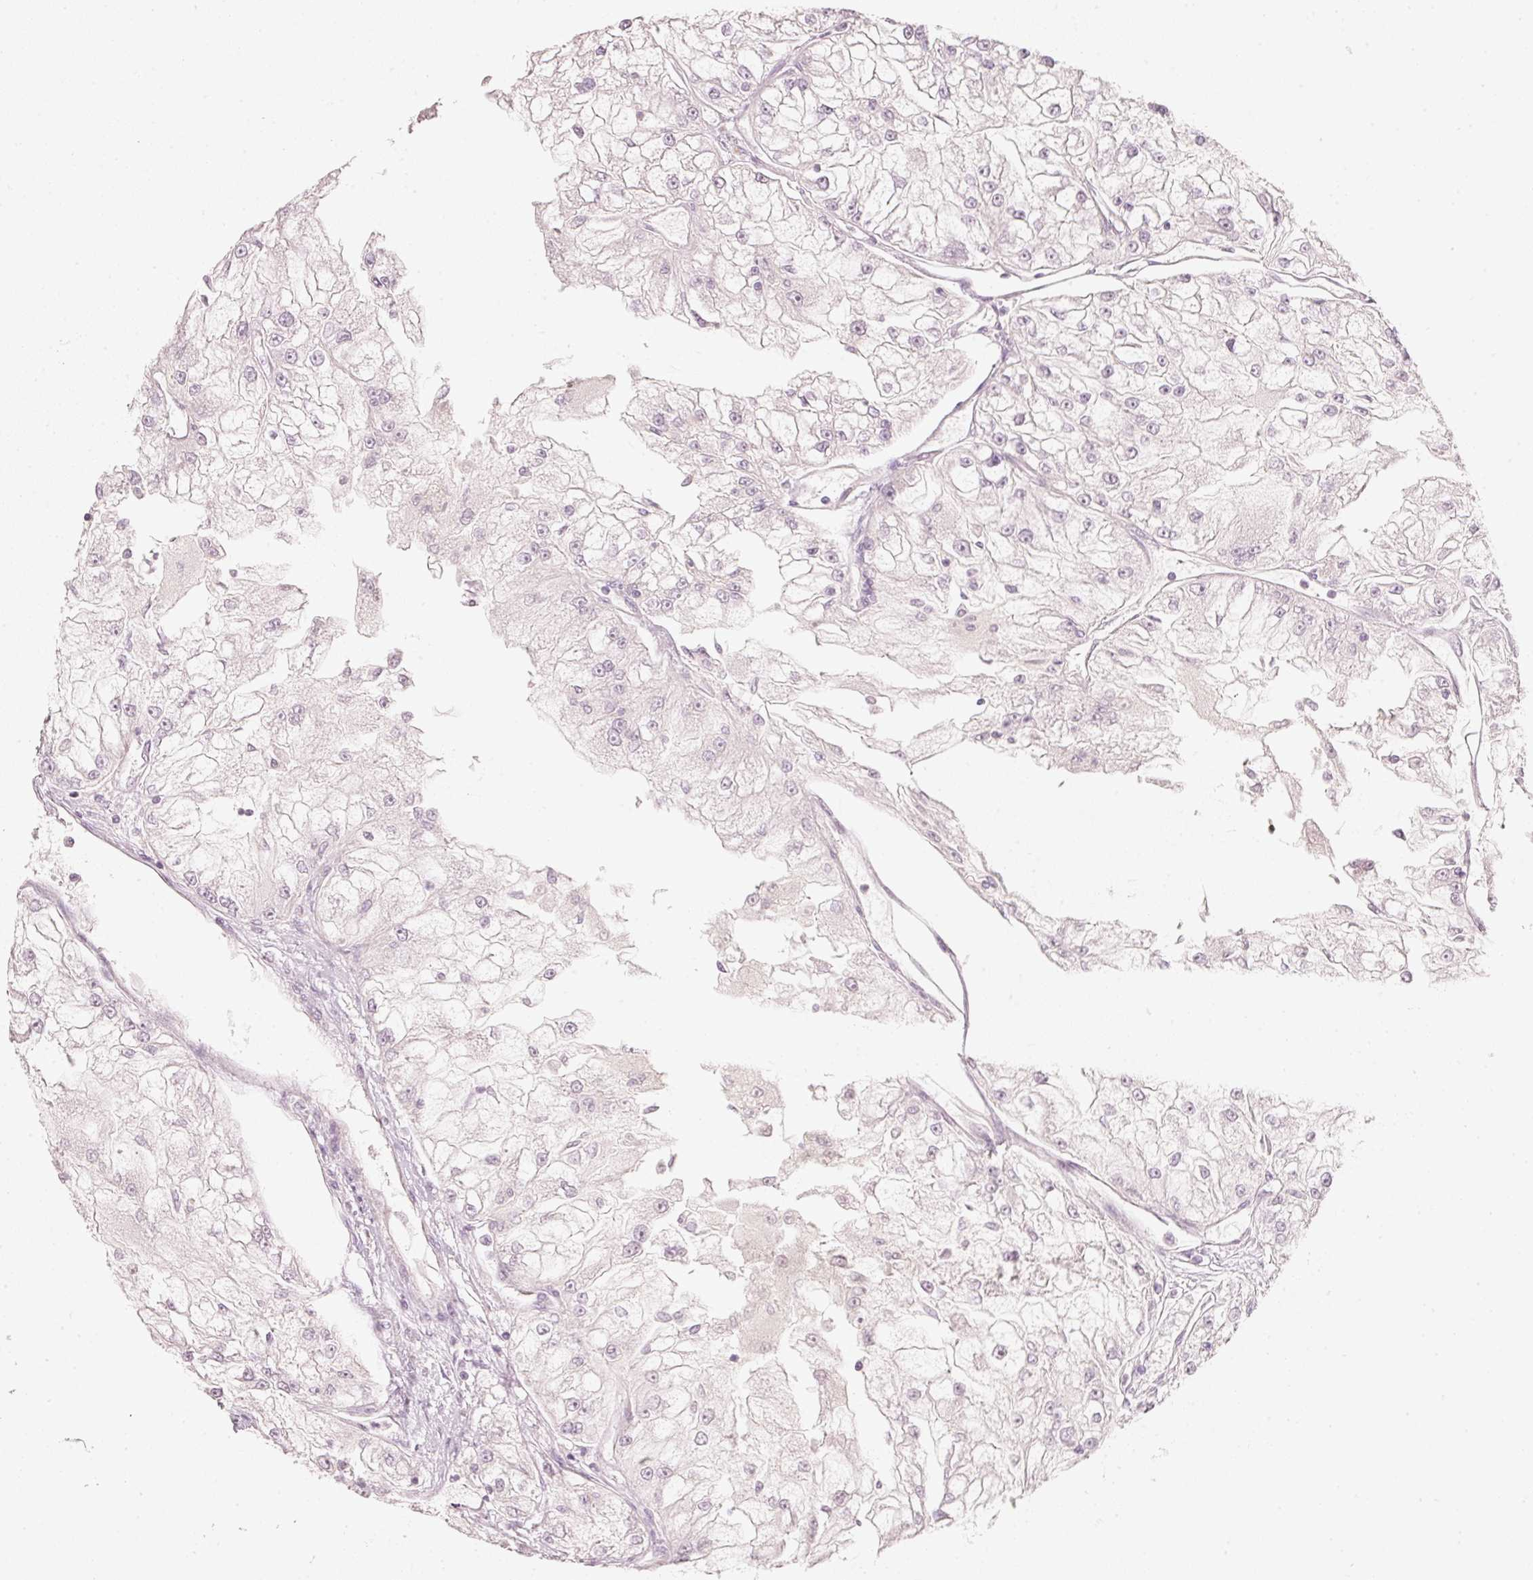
{"staining": {"intensity": "negative", "quantity": "none", "location": "none"}, "tissue": "renal cancer", "cell_type": "Tumor cells", "image_type": "cancer", "snomed": [{"axis": "morphology", "description": "Adenocarcinoma, NOS"}, {"axis": "topography", "description": "Kidney"}], "caption": "There is no significant expression in tumor cells of renal cancer. Nuclei are stained in blue.", "gene": "STEAP1", "patient": {"sex": "female", "age": 72}}